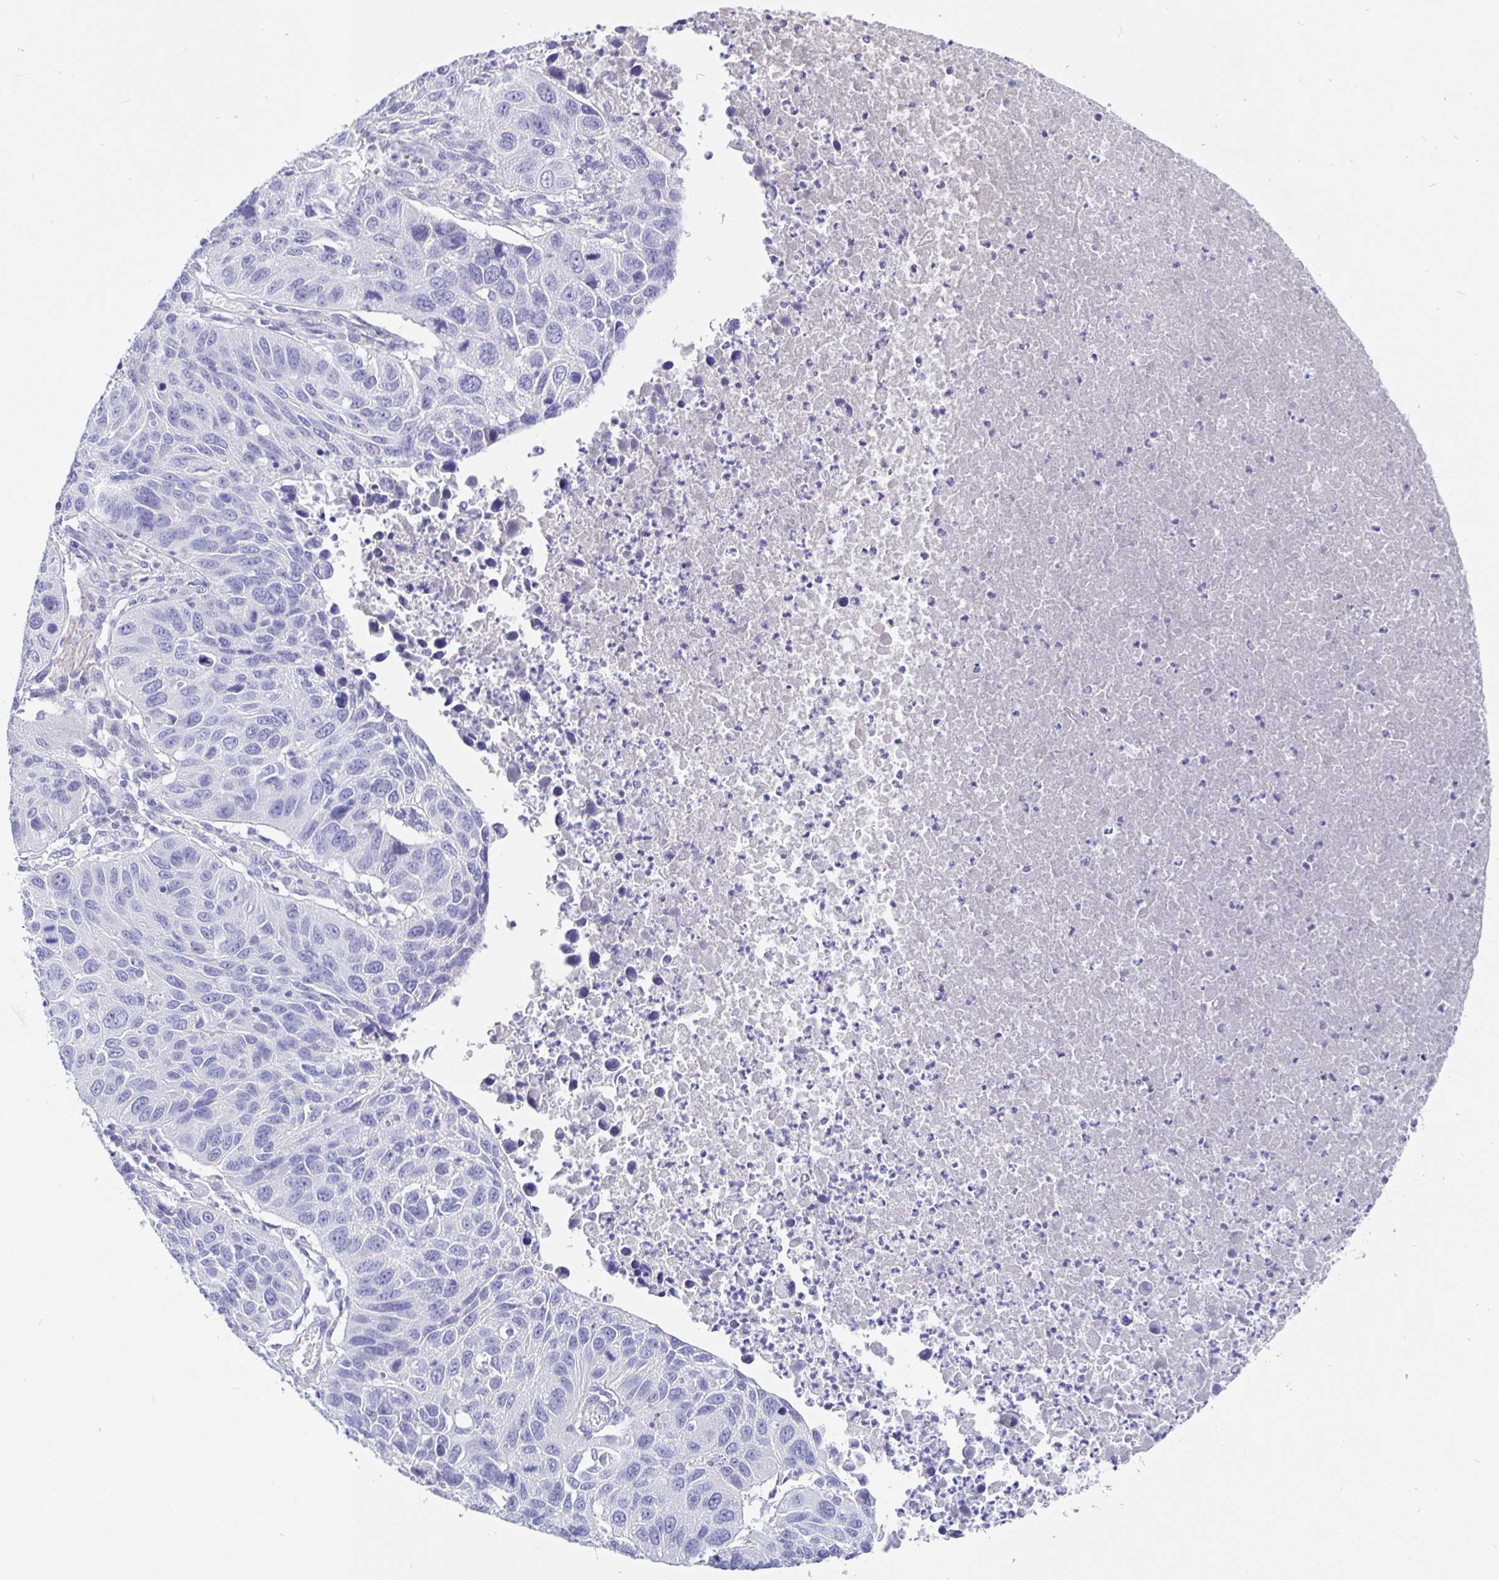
{"staining": {"intensity": "negative", "quantity": "none", "location": "none"}, "tissue": "lung cancer", "cell_type": "Tumor cells", "image_type": "cancer", "snomed": [{"axis": "morphology", "description": "Squamous cell carcinoma, NOS"}, {"axis": "topography", "description": "Lung"}], "caption": "Protein analysis of lung cancer (squamous cell carcinoma) demonstrates no significant expression in tumor cells.", "gene": "TPTE", "patient": {"sex": "female", "age": 61}}